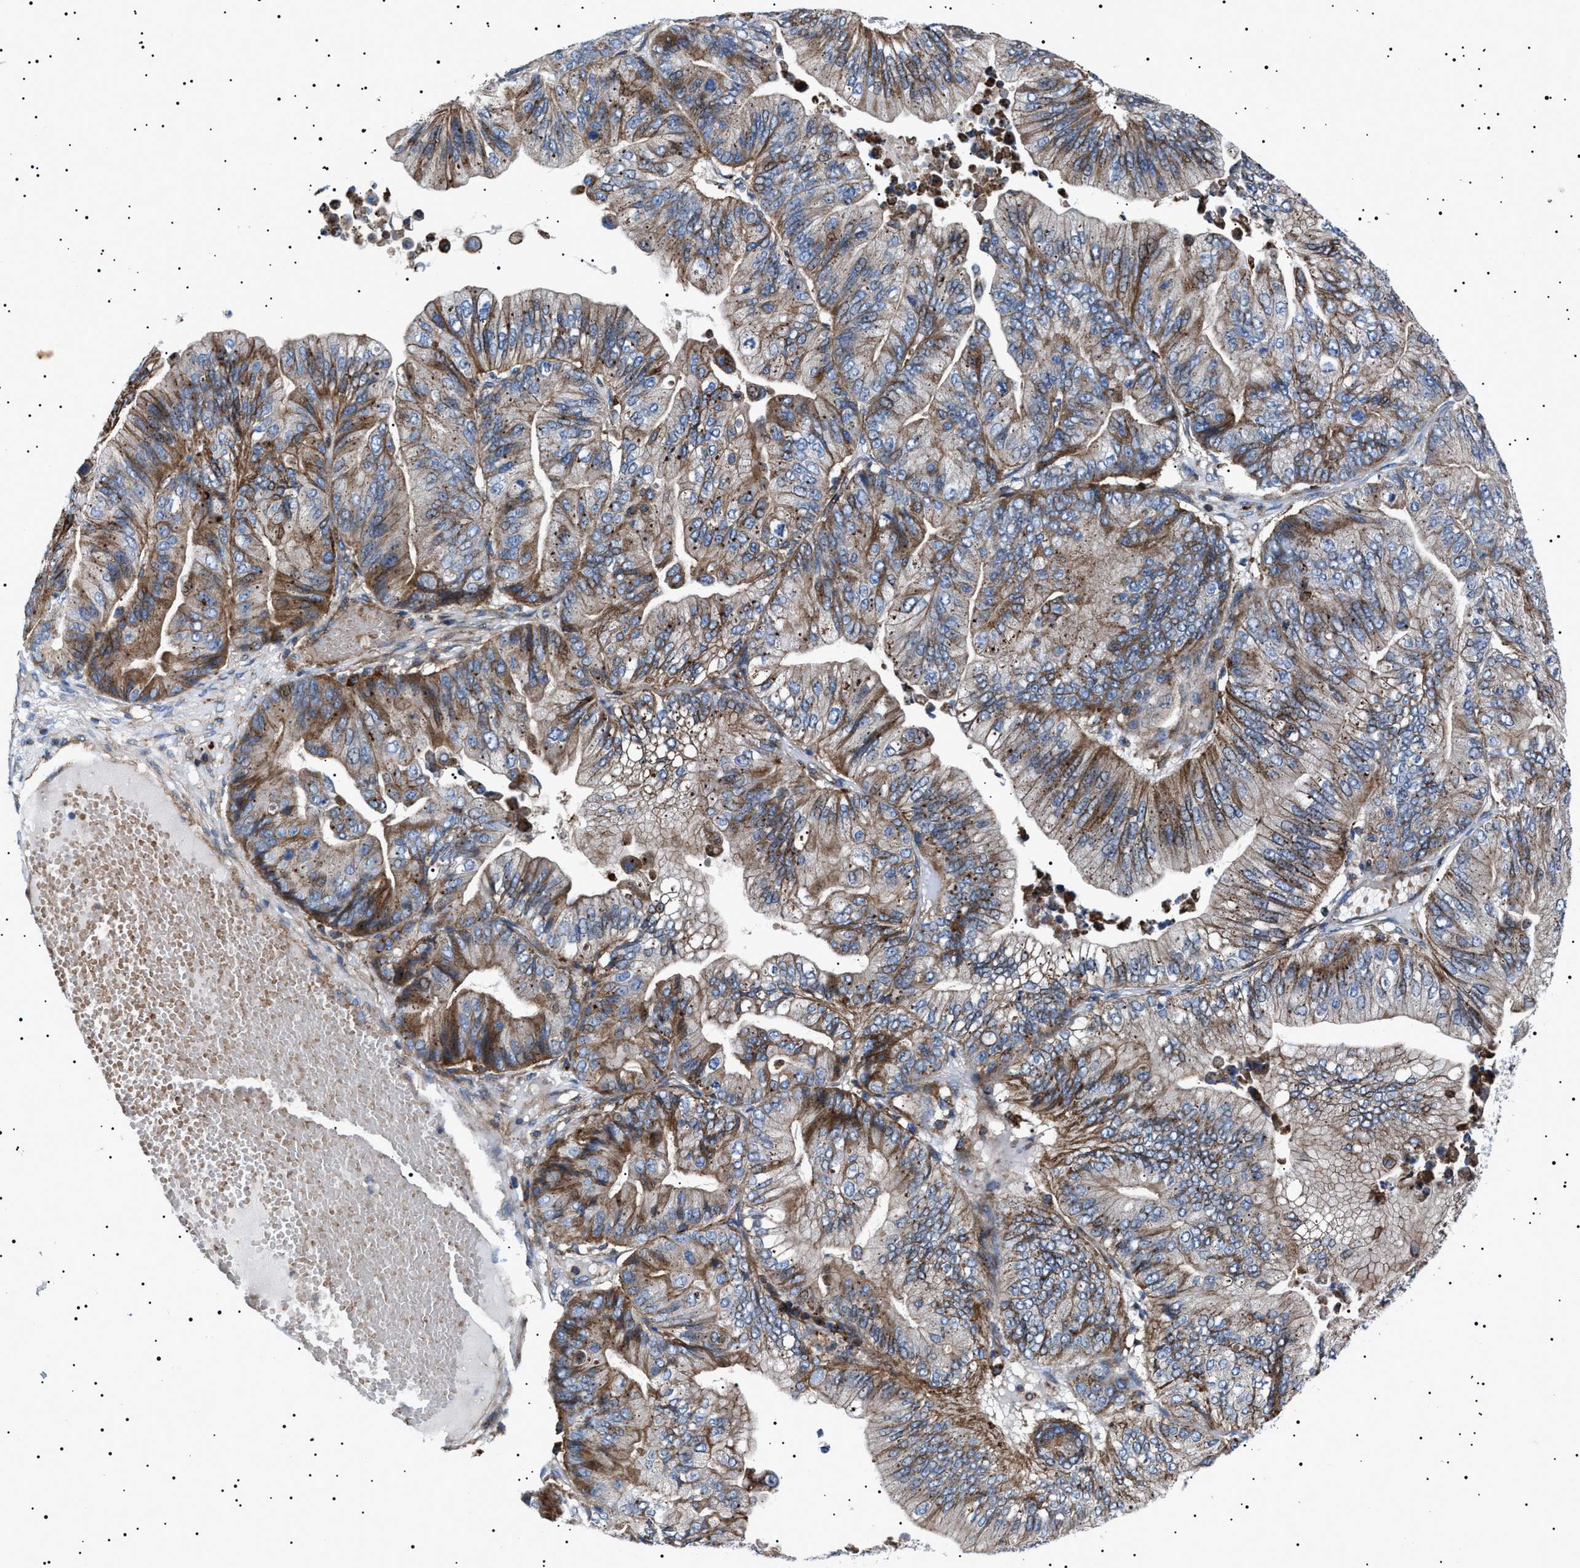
{"staining": {"intensity": "moderate", "quantity": ">75%", "location": "cytoplasmic/membranous"}, "tissue": "ovarian cancer", "cell_type": "Tumor cells", "image_type": "cancer", "snomed": [{"axis": "morphology", "description": "Cystadenocarcinoma, mucinous, NOS"}, {"axis": "topography", "description": "Ovary"}], "caption": "High-magnification brightfield microscopy of ovarian mucinous cystadenocarcinoma stained with DAB (brown) and counterstained with hematoxylin (blue). tumor cells exhibit moderate cytoplasmic/membranous staining is identified in about>75% of cells.", "gene": "NEU1", "patient": {"sex": "female", "age": 61}}